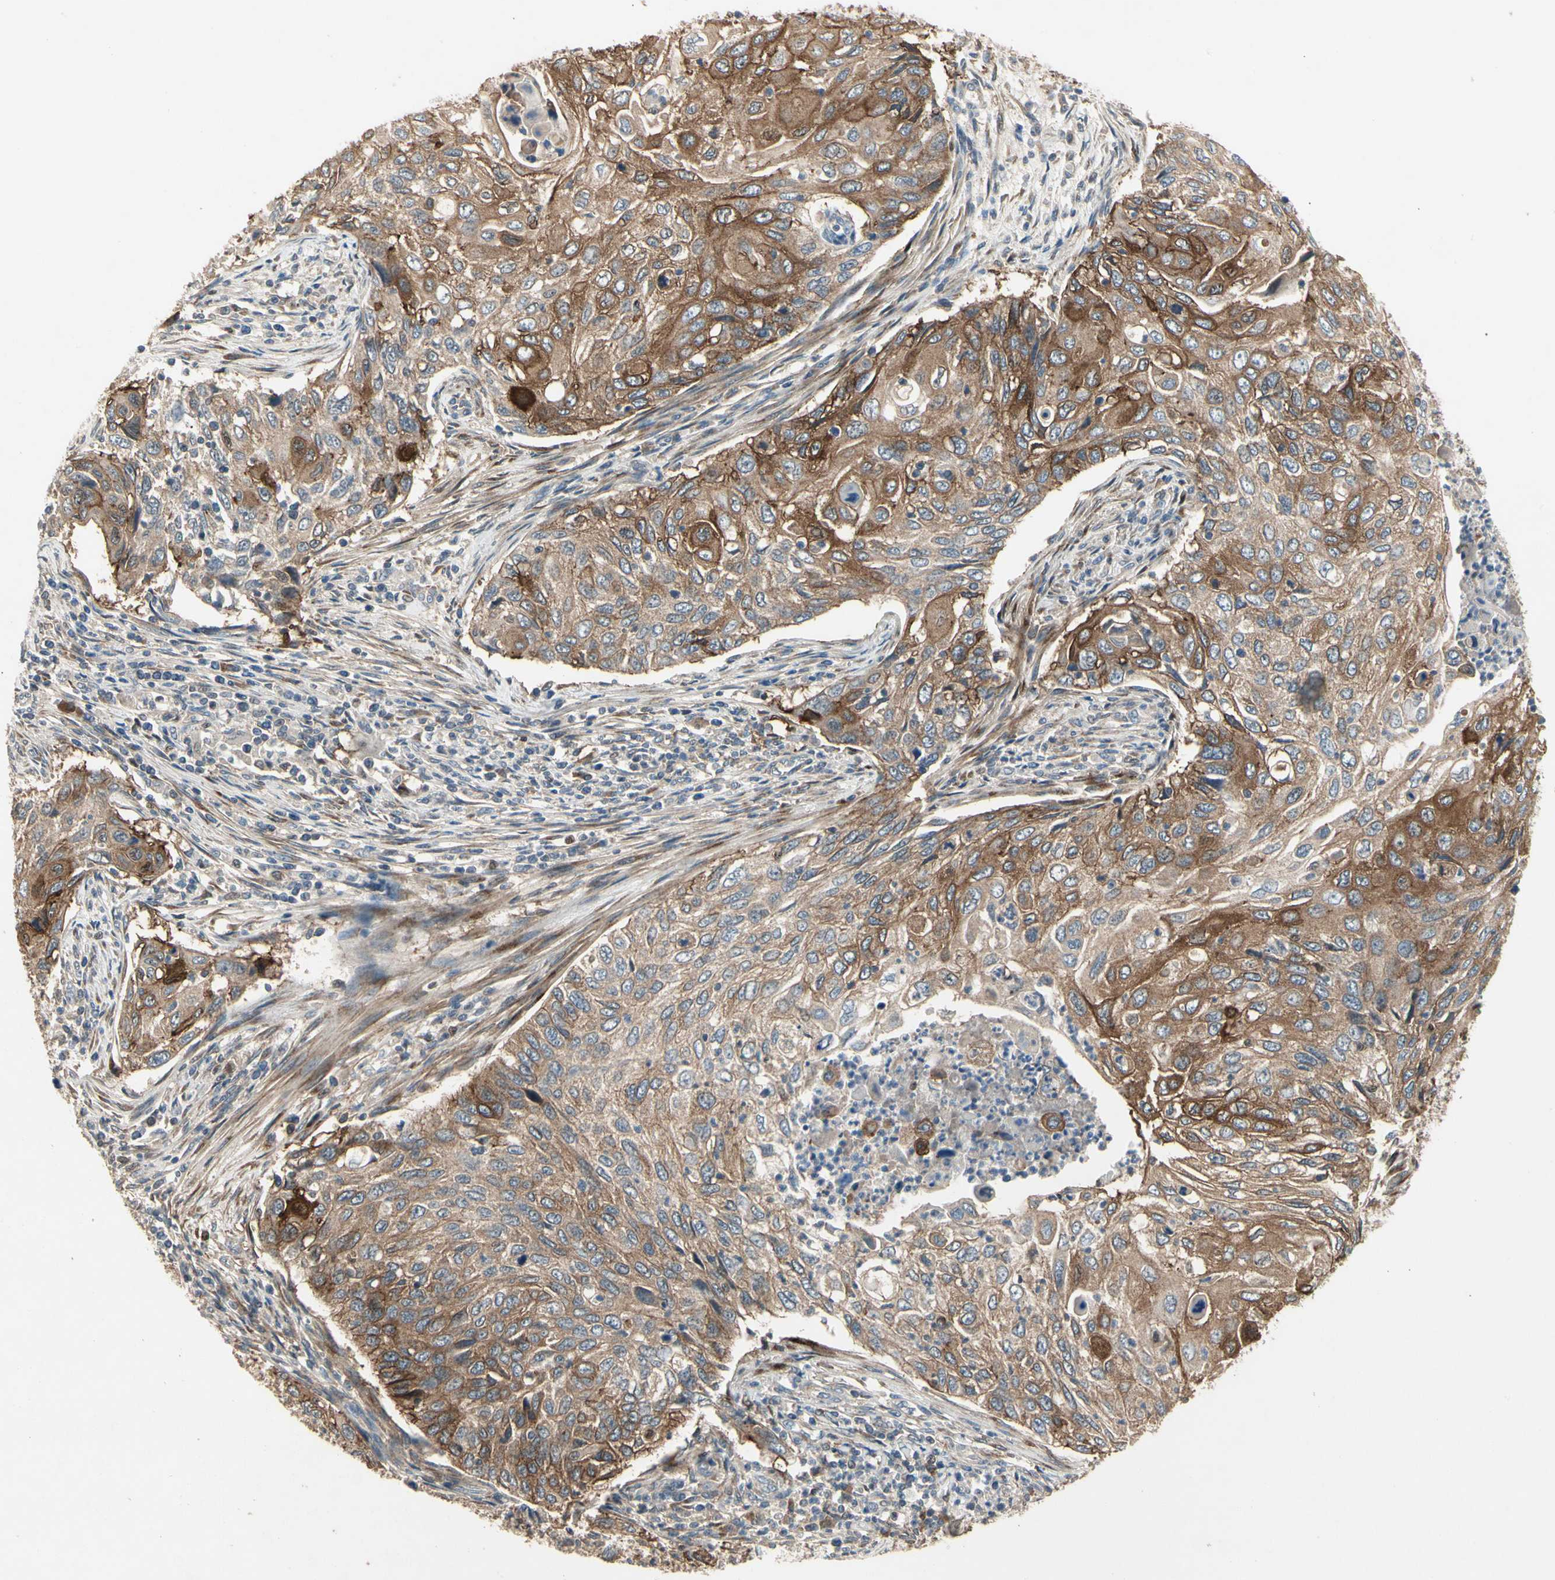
{"staining": {"intensity": "strong", "quantity": ">75%", "location": "cytoplasmic/membranous"}, "tissue": "cervical cancer", "cell_type": "Tumor cells", "image_type": "cancer", "snomed": [{"axis": "morphology", "description": "Squamous cell carcinoma, NOS"}, {"axis": "topography", "description": "Cervix"}], "caption": "The histopathology image shows immunohistochemical staining of squamous cell carcinoma (cervical). There is strong cytoplasmic/membranous staining is seen in approximately >75% of tumor cells. (IHC, brightfield microscopy, high magnification).", "gene": "CGREF1", "patient": {"sex": "female", "age": 70}}